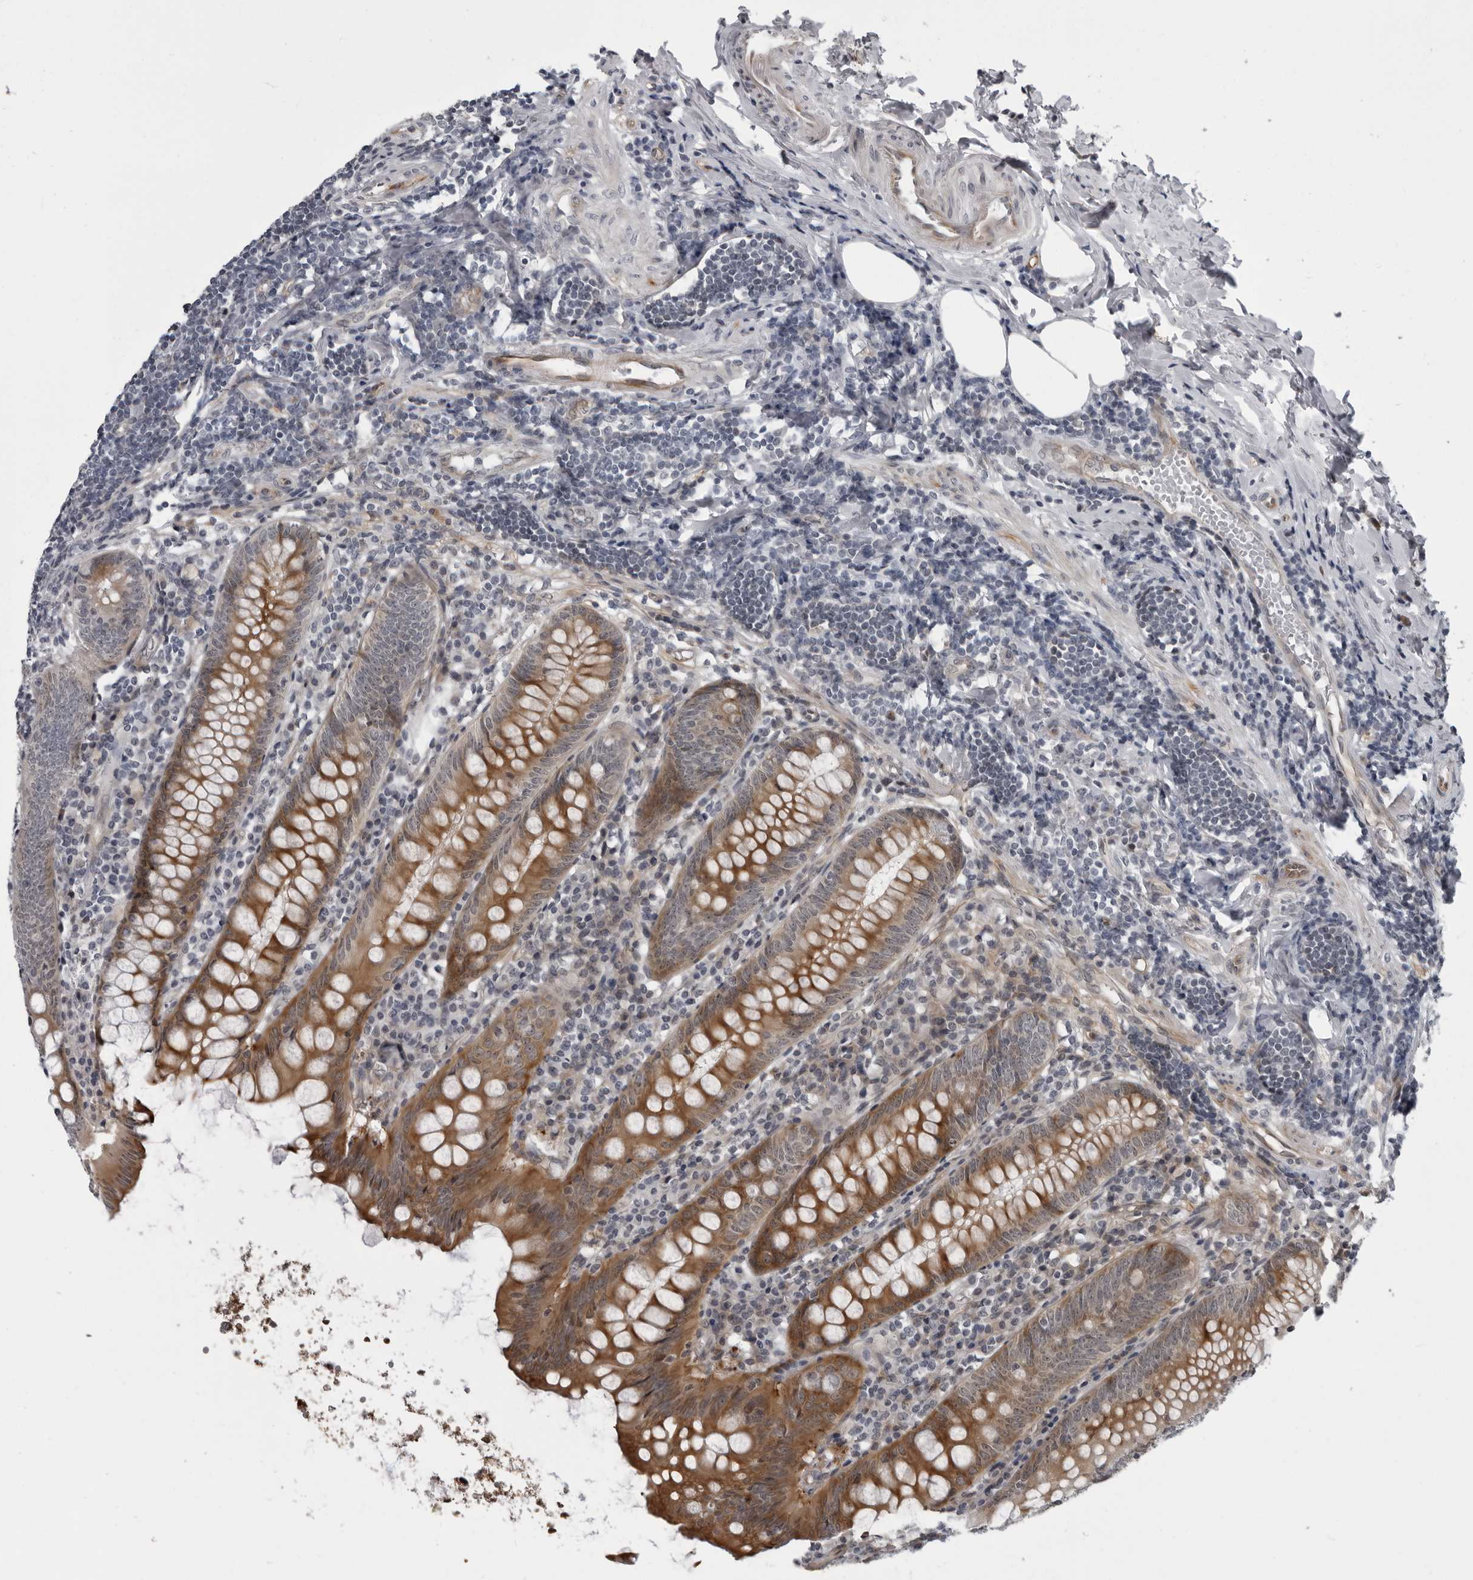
{"staining": {"intensity": "moderate", "quantity": ">75%", "location": "cytoplasmic/membranous"}, "tissue": "appendix", "cell_type": "Glandular cells", "image_type": "normal", "snomed": [{"axis": "morphology", "description": "Normal tissue, NOS"}, {"axis": "topography", "description": "Appendix"}], "caption": "This histopathology image reveals immunohistochemistry staining of unremarkable appendix, with medium moderate cytoplasmic/membranous positivity in about >75% of glandular cells.", "gene": "FAM102B", "patient": {"sex": "female", "age": 54}}